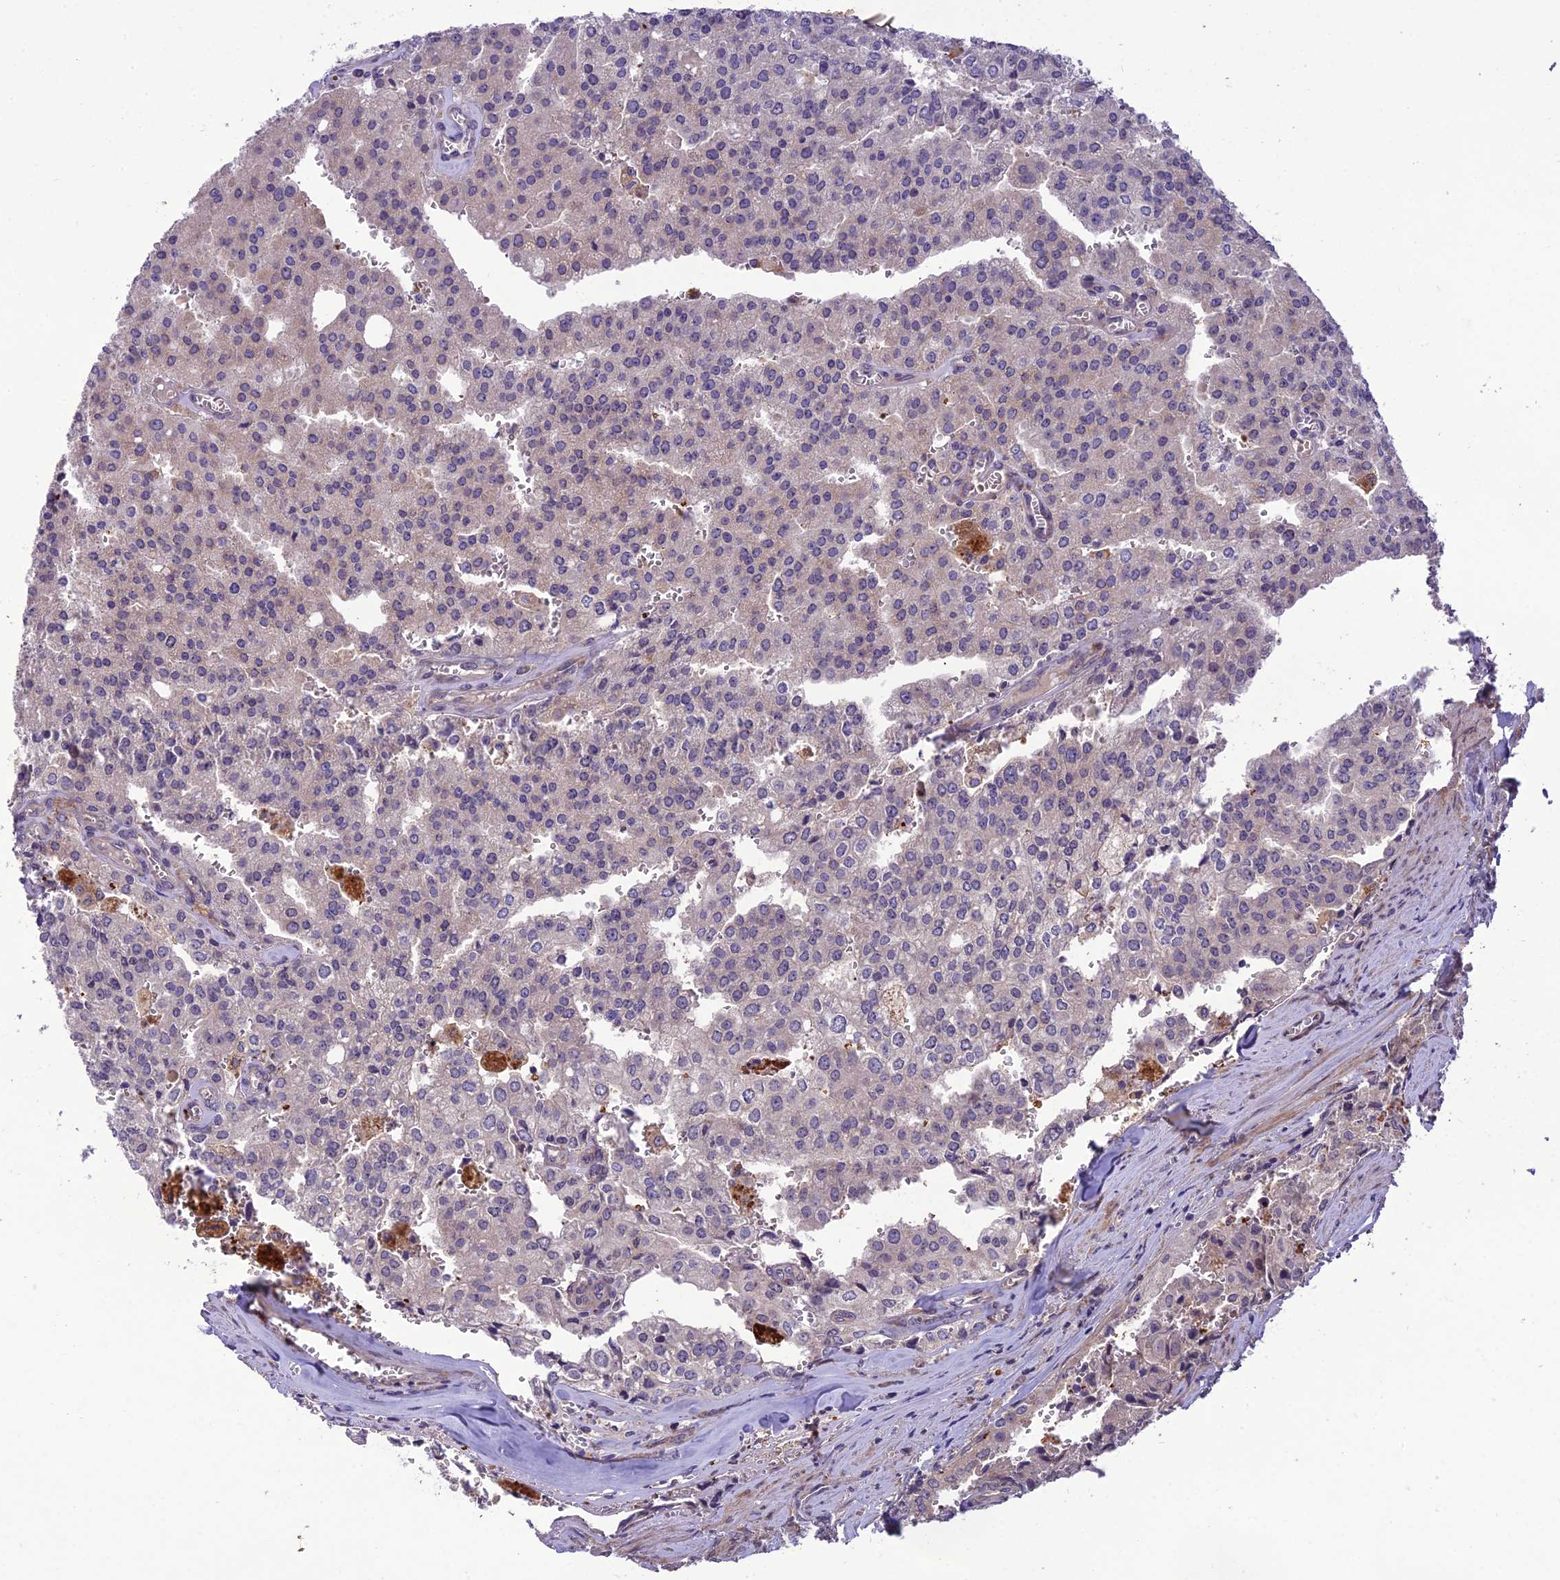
{"staining": {"intensity": "weak", "quantity": "<25%", "location": "cytoplasmic/membranous"}, "tissue": "prostate cancer", "cell_type": "Tumor cells", "image_type": "cancer", "snomed": [{"axis": "morphology", "description": "Adenocarcinoma, High grade"}, {"axis": "topography", "description": "Prostate"}], "caption": "Adenocarcinoma (high-grade) (prostate) was stained to show a protein in brown. There is no significant positivity in tumor cells. The staining was performed using DAB to visualize the protein expression in brown, while the nuclei were stained in blue with hematoxylin (Magnification: 20x).", "gene": "CENPL", "patient": {"sex": "male", "age": 68}}